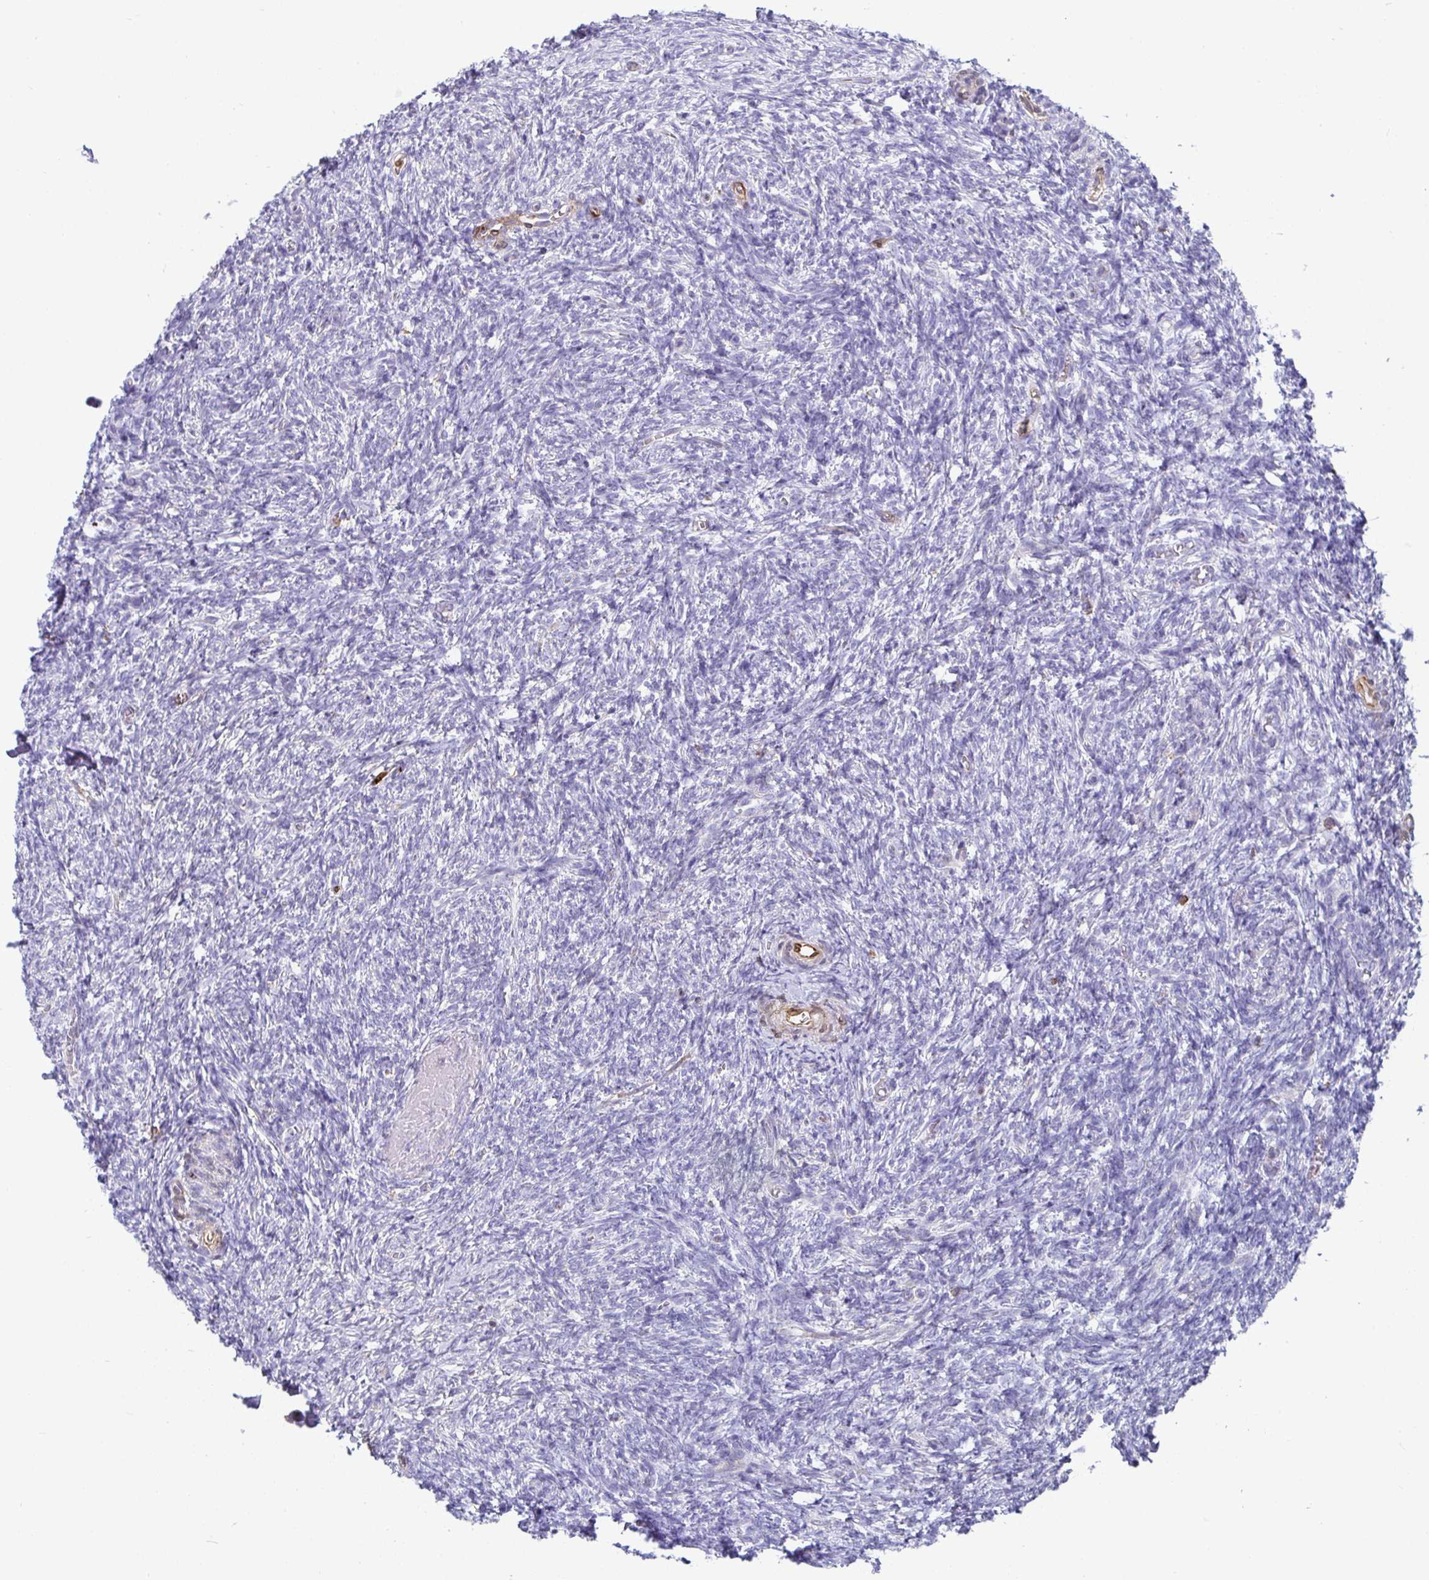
{"staining": {"intensity": "negative", "quantity": "none", "location": "none"}, "tissue": "ovary", "cell_type": "Ovarian stroma cells", "image_type": "normal", "snomed": [{"axis": "morphology", "description": "Normal tissue, NOS"}, {"axis": "topography", "description": "Ovary"}], "caption": "DAB immunohistochemical staining of normal ovary reveals no significant staining in ovarian stroma cells. (DAB immunohistochemistry (IHC), high magnification).", "gene": "TP53I11", "patient": {"sex": "female", "age": 39}}